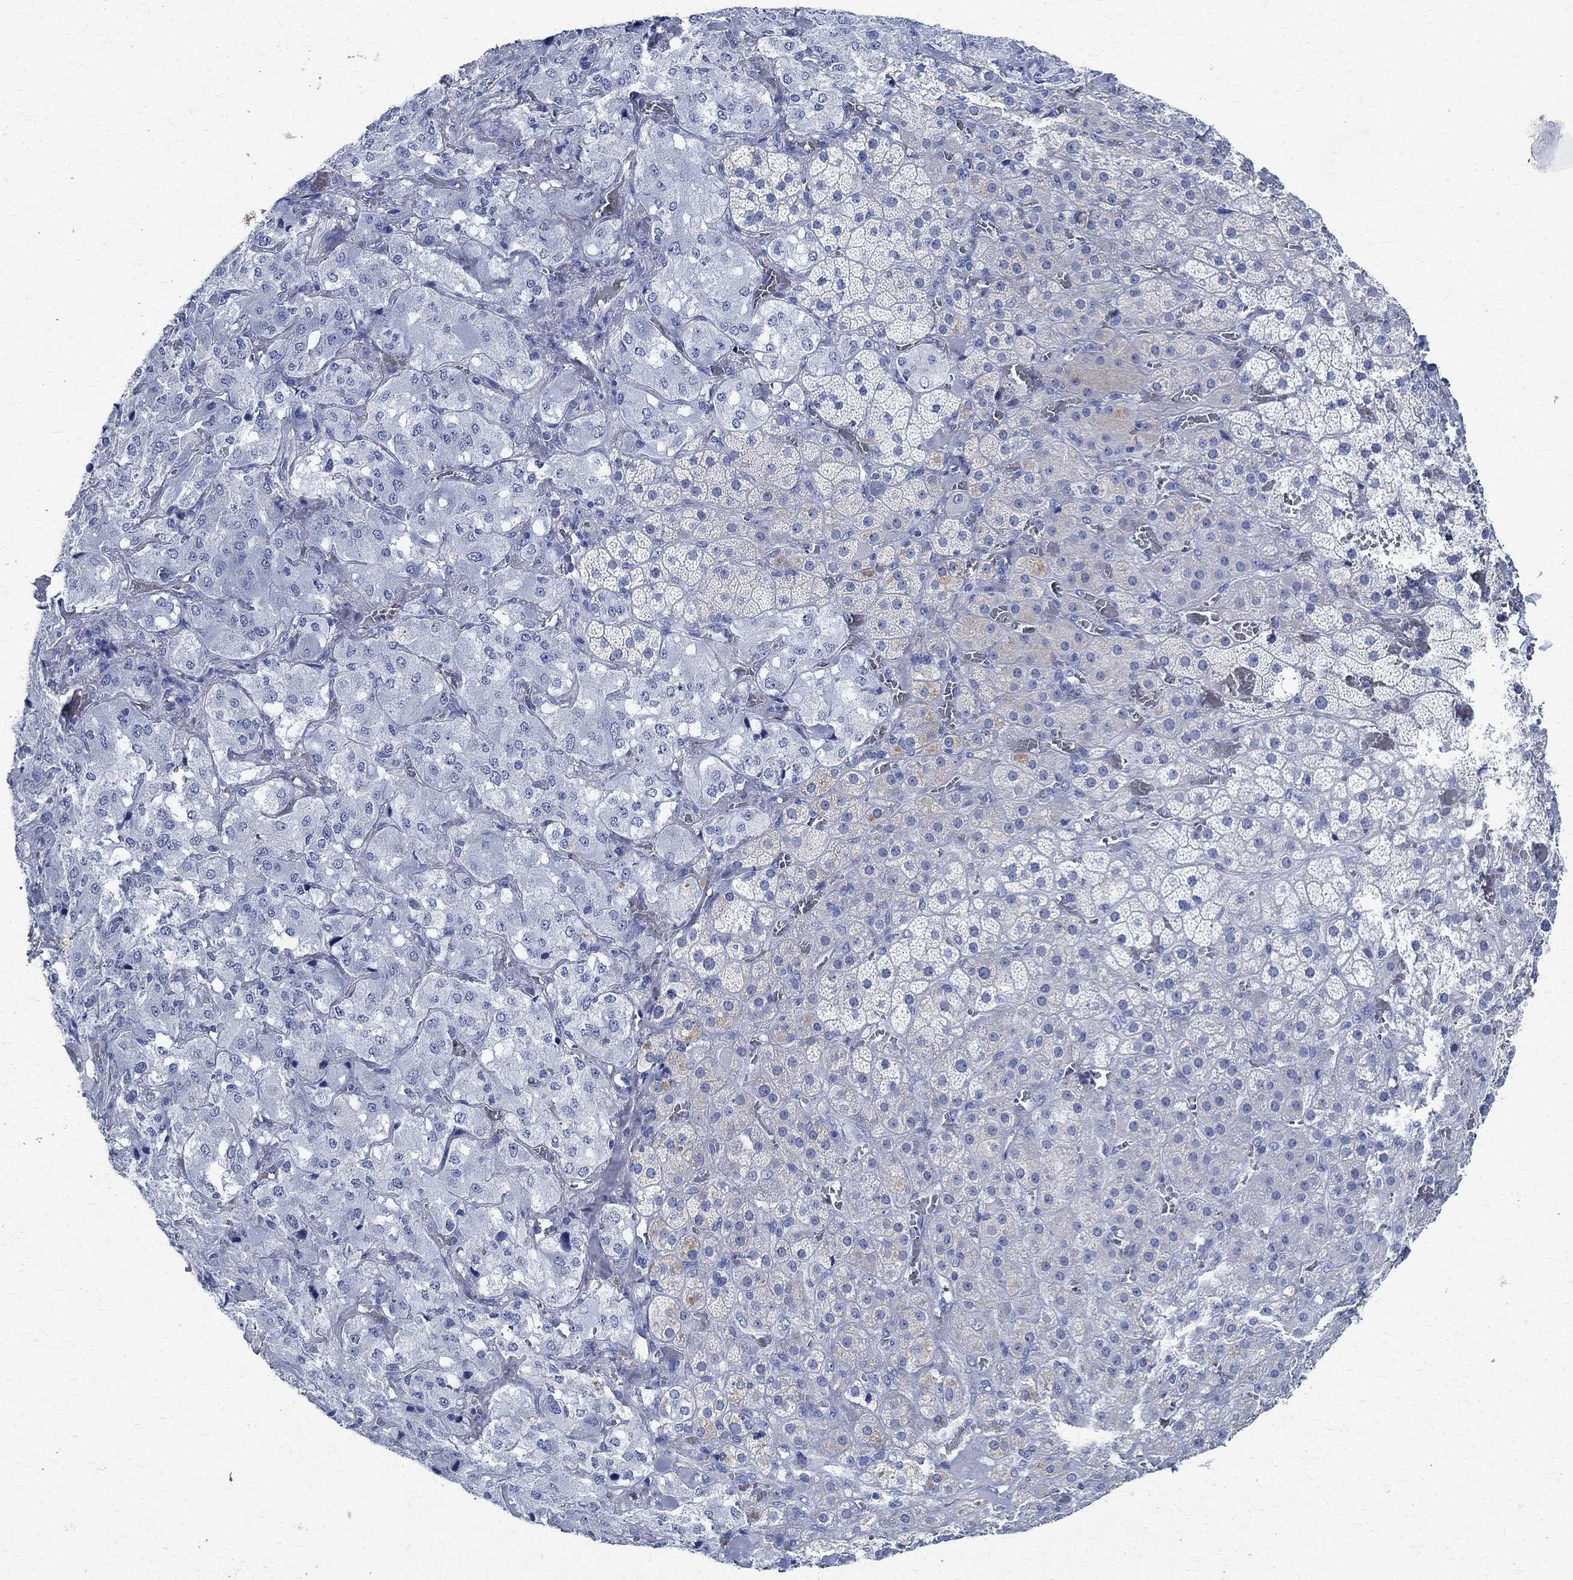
{"staining": {"intensity": "negative", "quantity": "none", "location": "none"}, "tissue": "adrenal gland", "cell_type": "Glandular cells", "image_type": "normal", "snomed": [{"axis": "morphology", "description": "Normal tissue, NOS"}, {"axis": "topography", "description": "Adrenal gland"}], "caption": "Glandular cells are negative for brown protein staining in benign adrenal gland. (DAB IHC visualized using brightfield microscopy, high magnification).", "gene": "TMEM221", "patient": {"sex": "male", "age": 57}}